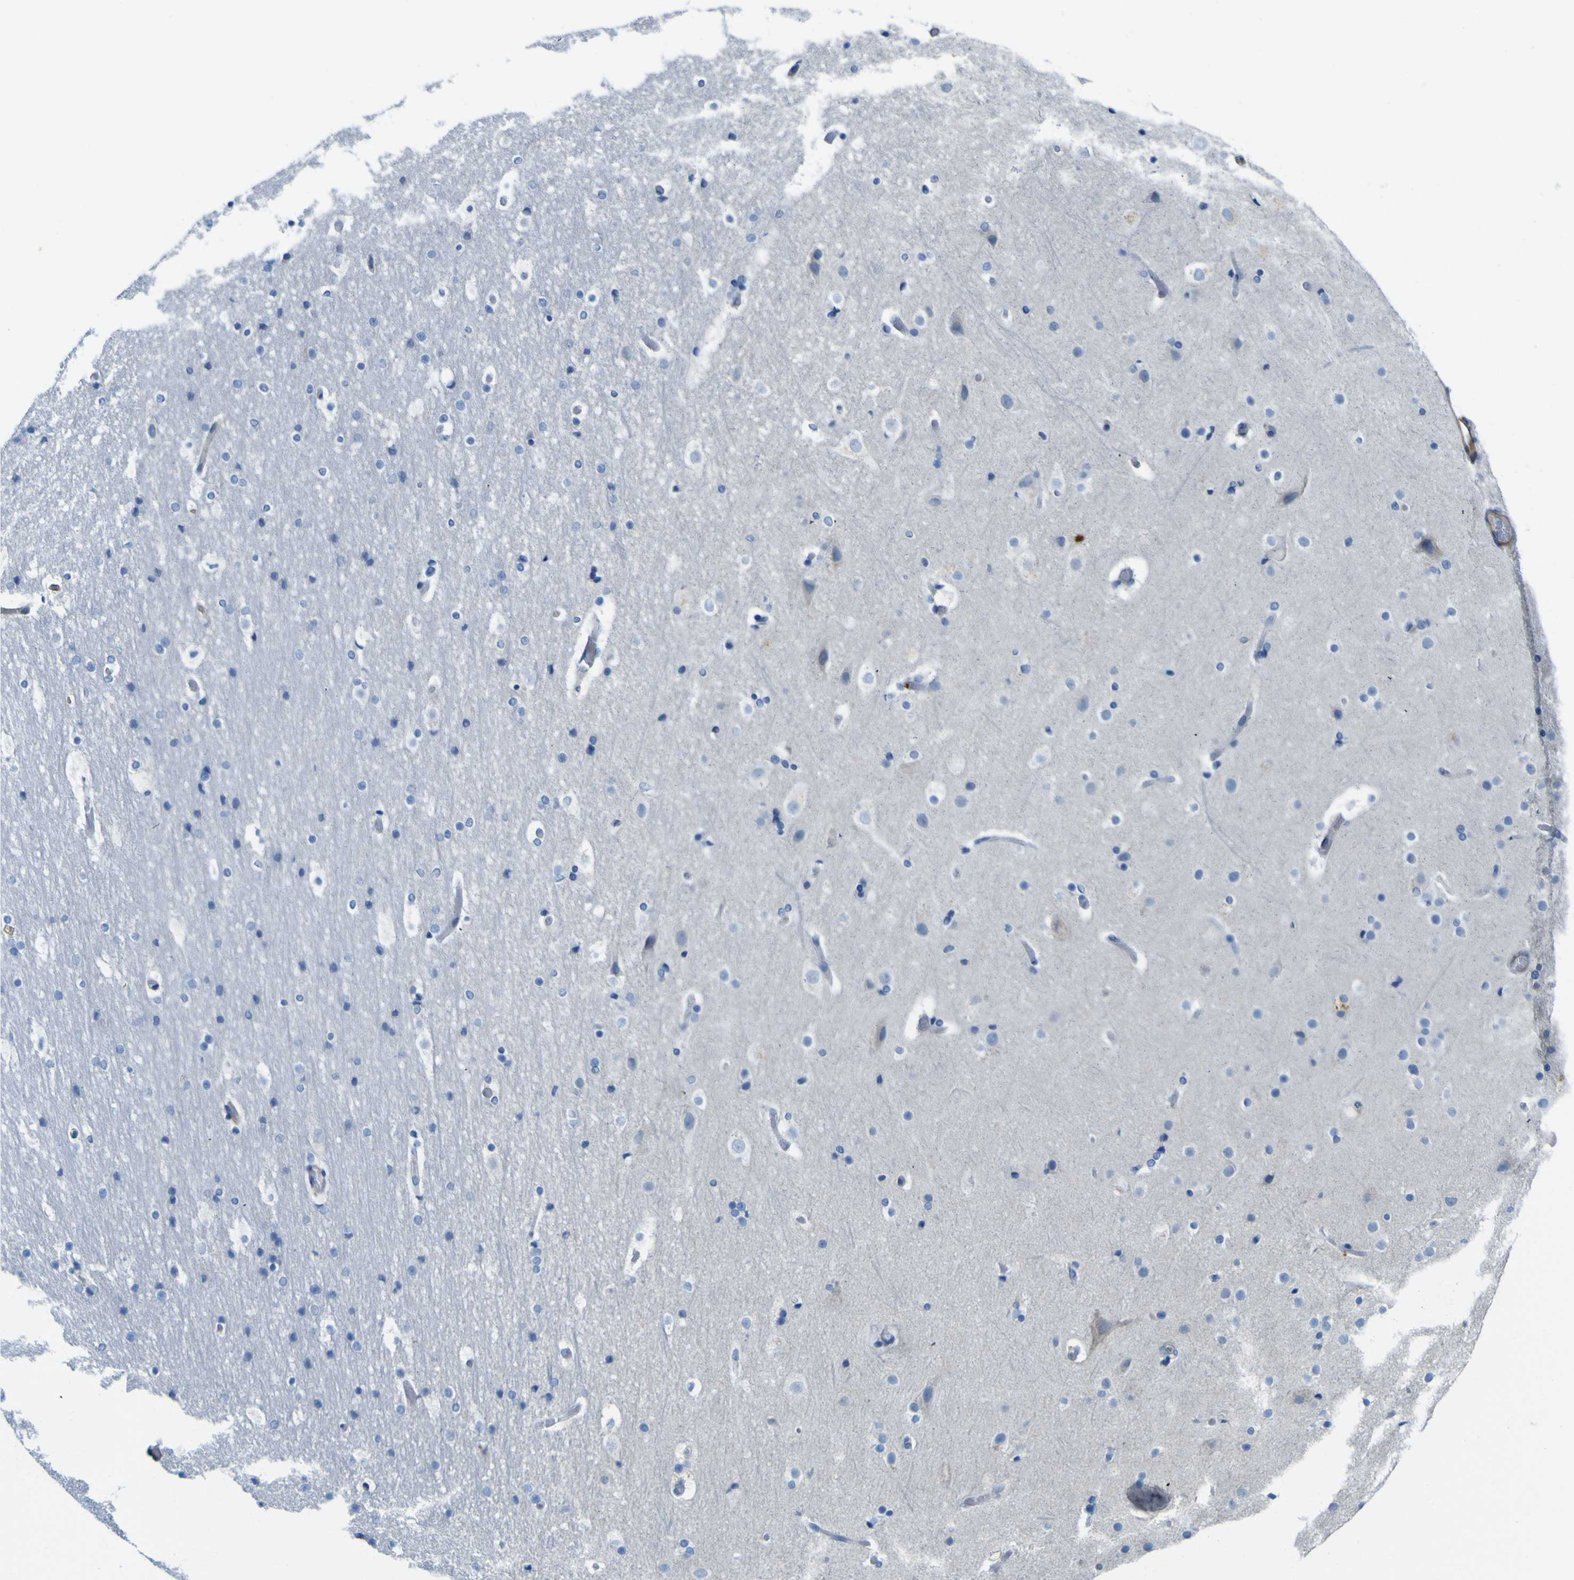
{"staining": {"intensity": "moderate", "quantity": "25%-75%", "location": "cytoplasmic/membranous"}, "tissue": "cerebral cortex", "cell_type": "Endothelial cells", "image_type": "normal", "snomed": [{"axis": "morphology", "description": "Normal tissue, NOS"}, {"axis": "topography", "description": "Cerebral cortex"}], "caption": "A histopathology image of cerebral cortex stained for a protein reveals moderate cytoplasmic/membranous brown staining in endothelial cells.", "gene": "CD93", "patient": {"sex": "male", "age": 57}}